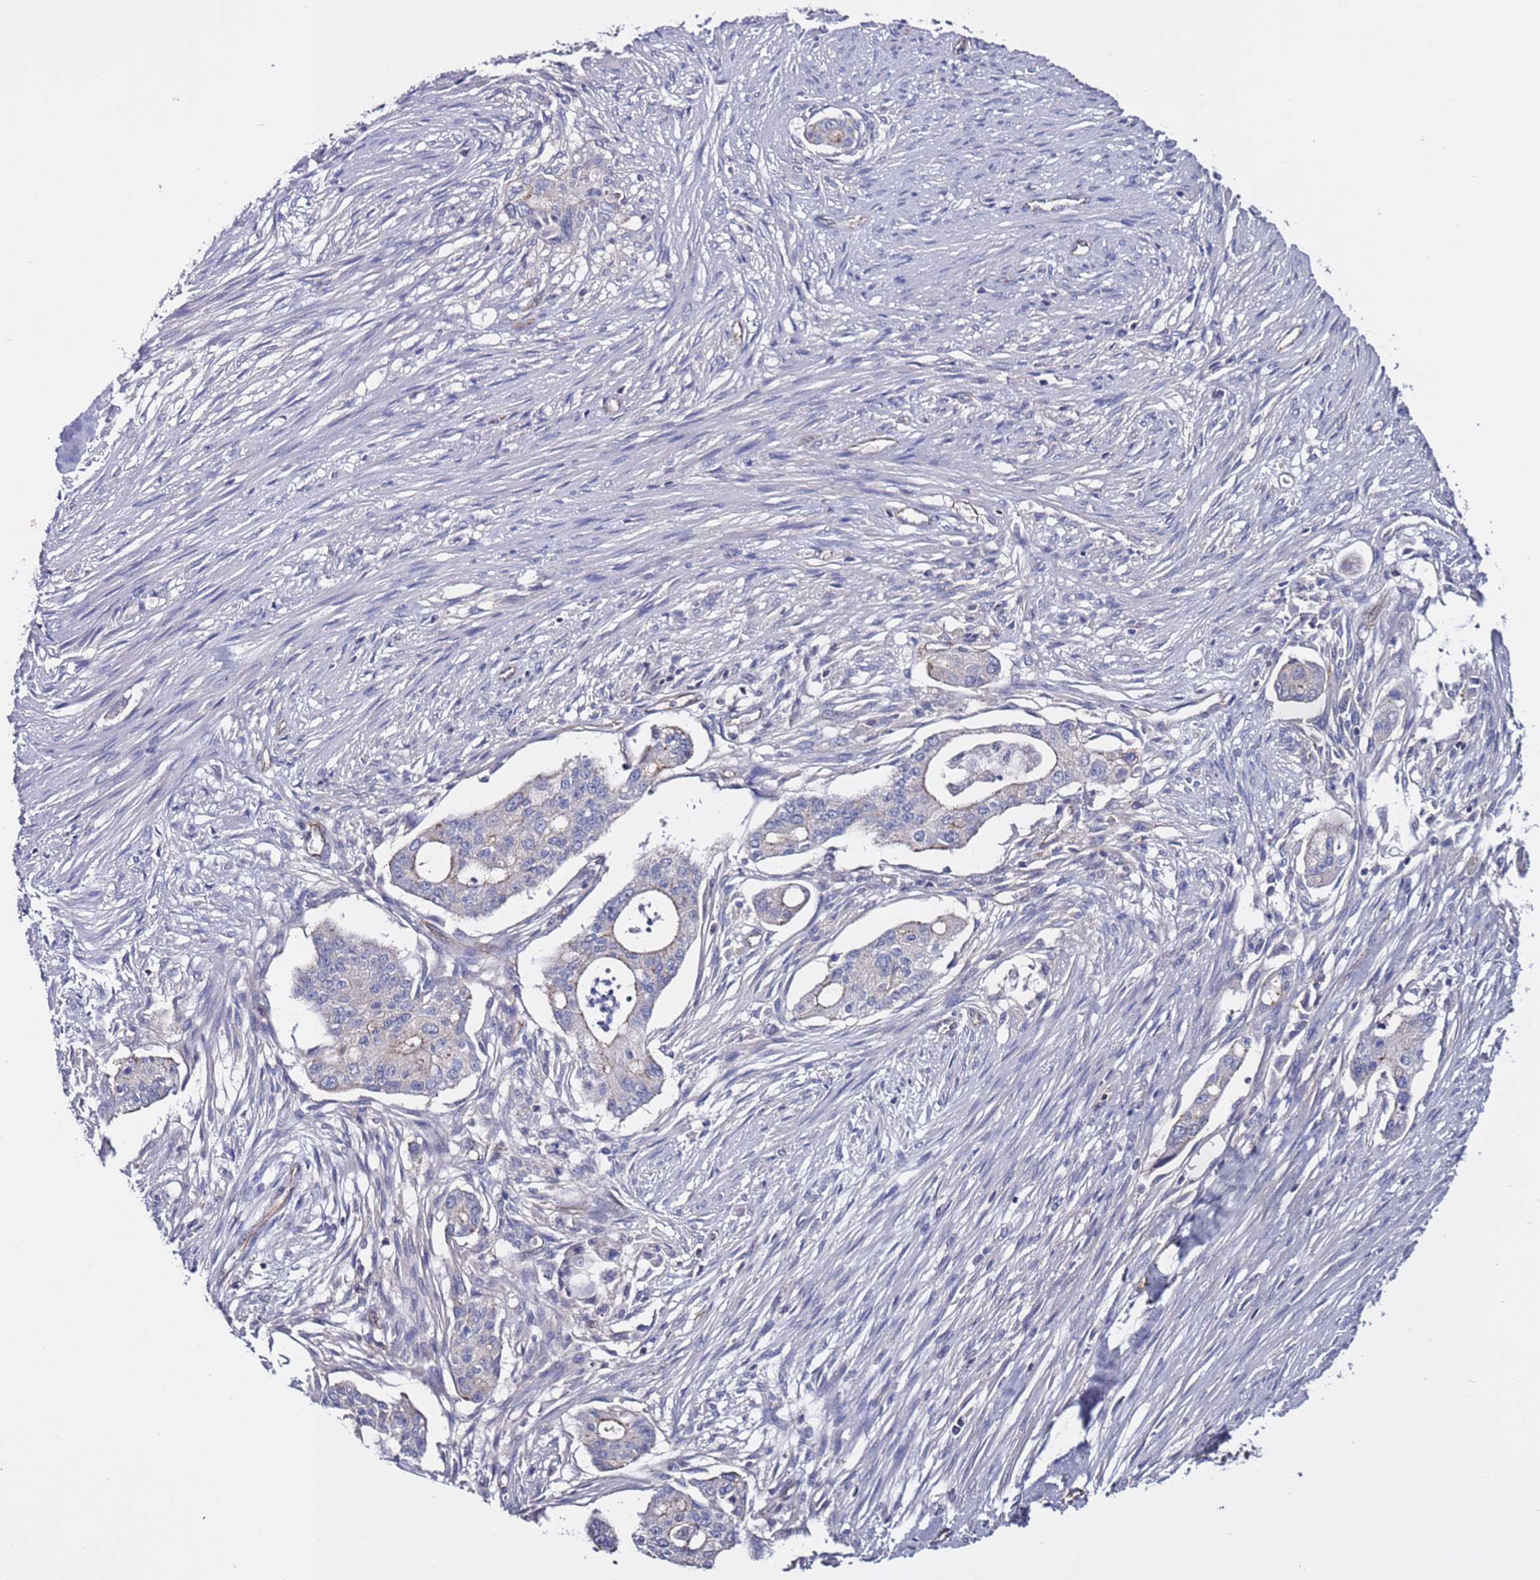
{"staining": {"intensity": "weak", "quantity": "<25%", "location": "cytoplasmic/membranous"}, "tissue": "pancreatic cancer", "cell_type": "Tumor cells", "image_type": "cancer", "snomed": [{"axis": "morphology", "description": "Adenocarcinoma, NOS"}, {"axis": "topography", "description": "Pancreas"}], "caption": "DAB immunohistochemical staining of human adenocarcinoma (pancreatic) demonstrates no significant expression in tumor cells. (DAB (3,3'-diaminobenzidine) immunohistochemistry, high magnification).", "gene": "TENM3", "patient": {"sex": "male", "age": 46}}